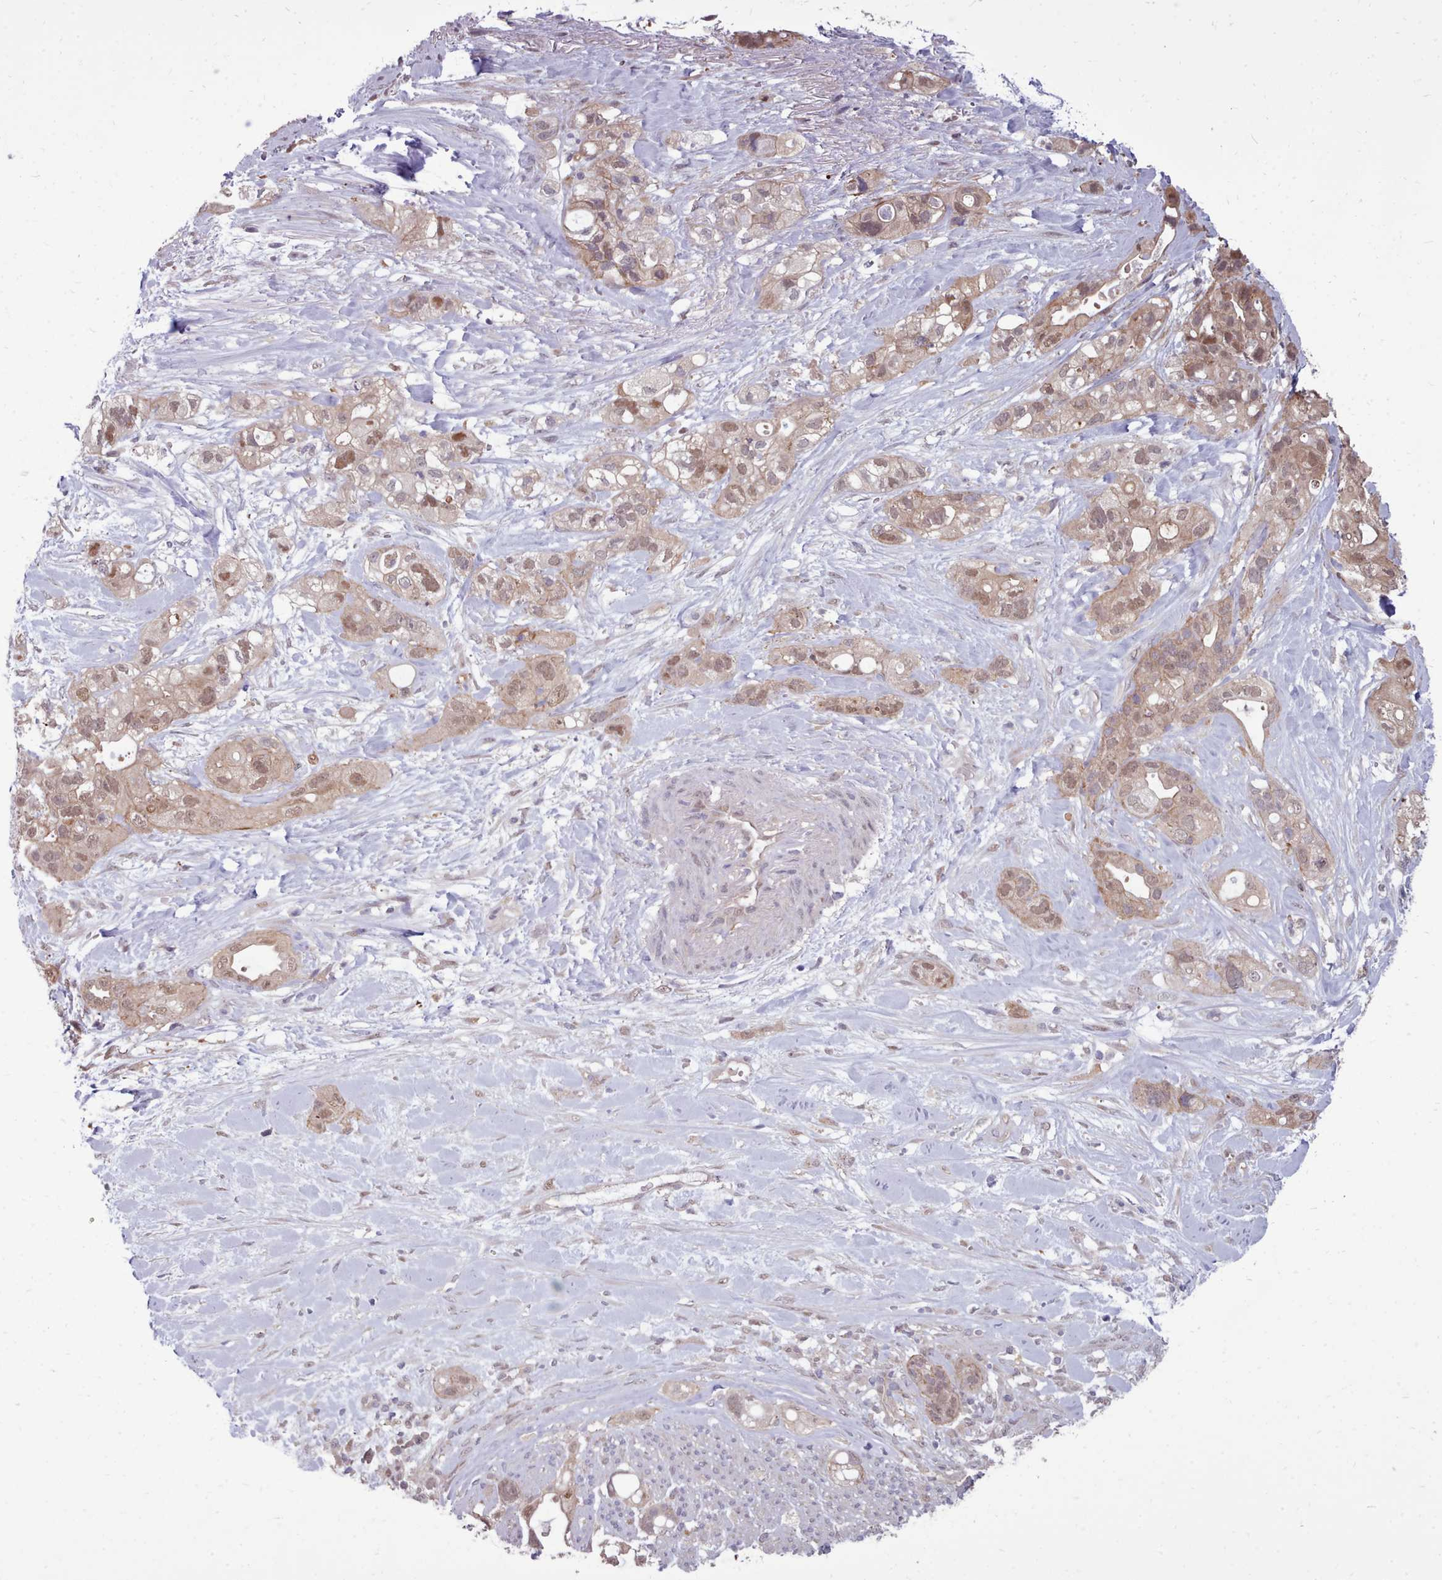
{"staining": {"intensity": "weak", "quantity": ">75%", "location": "cytoplasmic/membranous,nuclear"}, "tissue": "pancreatic cancer", "cell_type": "Tumor cells", "image_type": "cancer", "snomed": [{"axis": "morphology", "description": "Adenocarcinoma, NOS"}, {"axis": "topography", "description": "Pancreas"}], "caption": "Tumor cells display low levels of weak cytoplasmic/membranous and nuclear expression in about >75% of cells in pancreatic cancer.", "gene": "AHCY", "patient": {"sex": "male", "age": 44}}